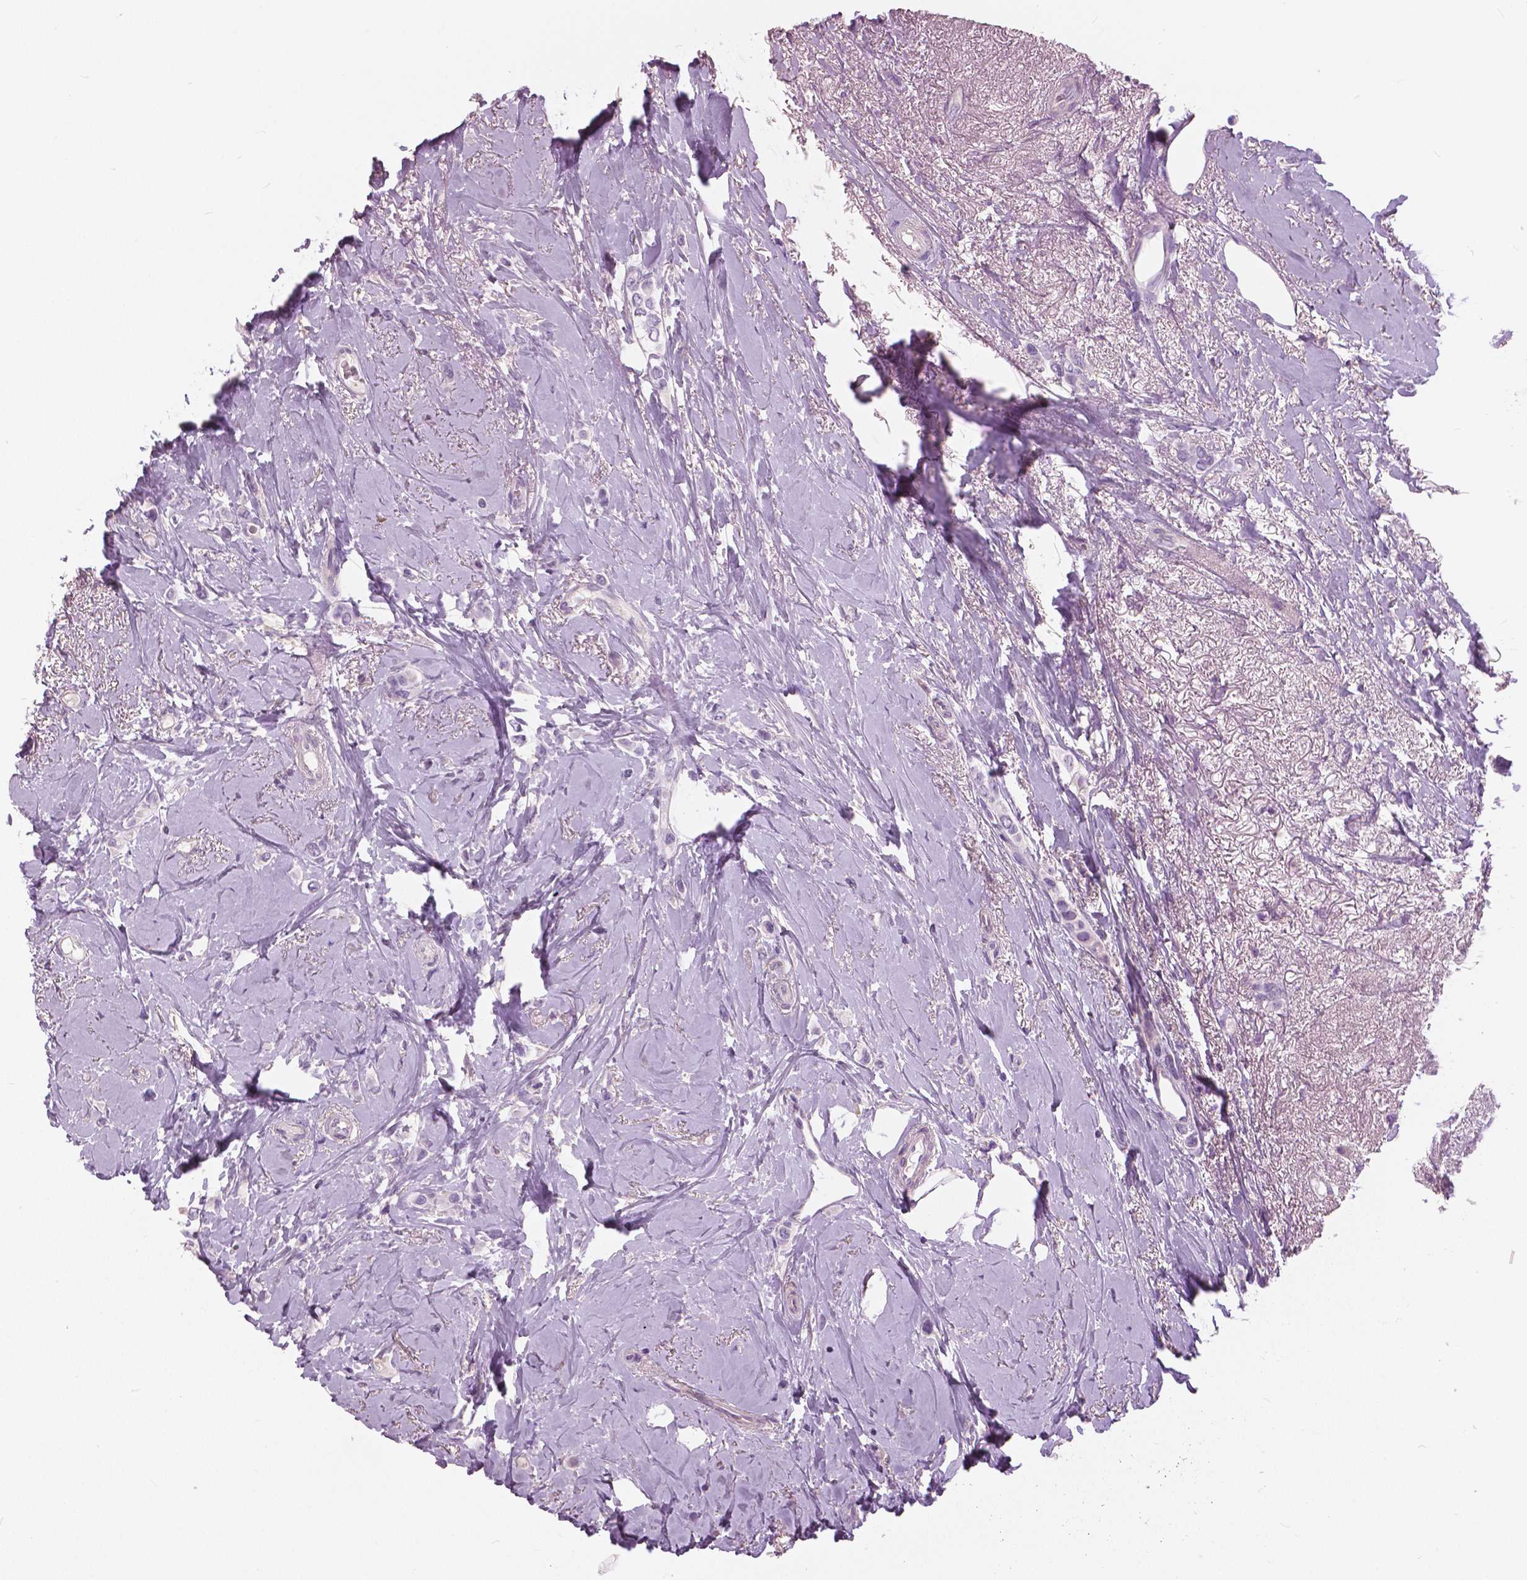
{"staining": {"intensity": "negative", "quantity": "none", "location": "none"}, "tissue": "breast cancer", "cell_type": "Tumor cells", "image_type": "cancer", "snomed": [{"axis": "morphology", "description": "Lobular carcinoma"}, {"axis": "topography", "description": "Breast"}], "caption": "Breast cancer was stained to show a protein in brown. There is no significant staining in tumor cells. The staining is performed using DAB (3,3'-diaminobenzidine) brown chromogen with nuclei counter-stained in using hematoxylin.", "gene": "SERPINI1", "patient": {"sex": "female", "age": 66}}